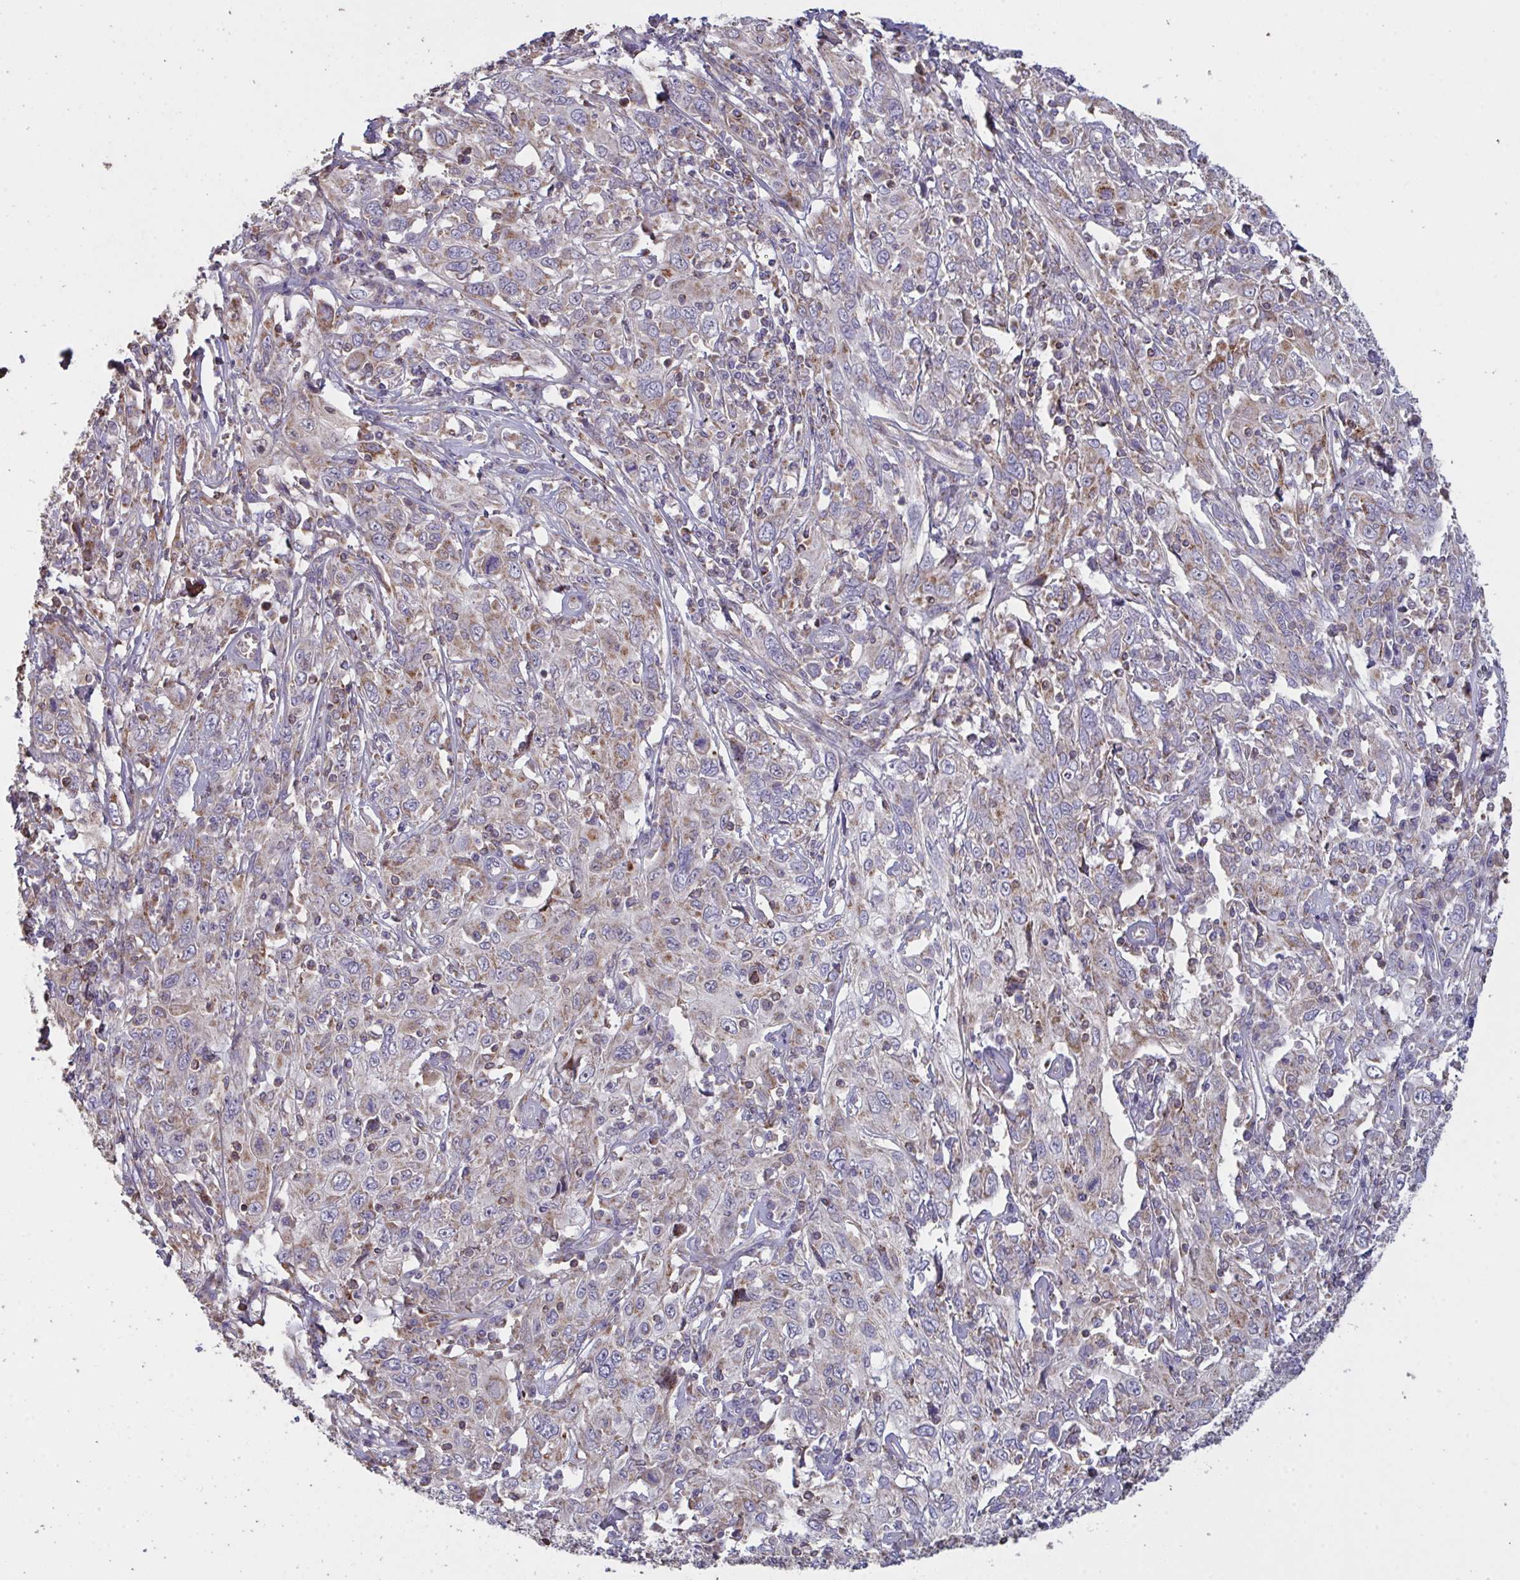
{"staining": {"intensity": "moderate", "quantity": "<25%", "location": "cytoplasmic/membranous"}, "tissue": "cervical cancer", "cell_type": "Tumor cells", "image_type": "cancer", "snomed": [{"axis": "morphology", "description": "Squamous cell carcinoma, NOS"}, {"axis": "topography", "description": "Cervix"}], "caption": "Protein analysis of squamous cell carcinoma (cervical) tissue displays moderate cytoplasmic/membranous expression in about <25% of tumor cells.", "gene": "MICOS10", "patient": {"sex": "female", "age": 46}}